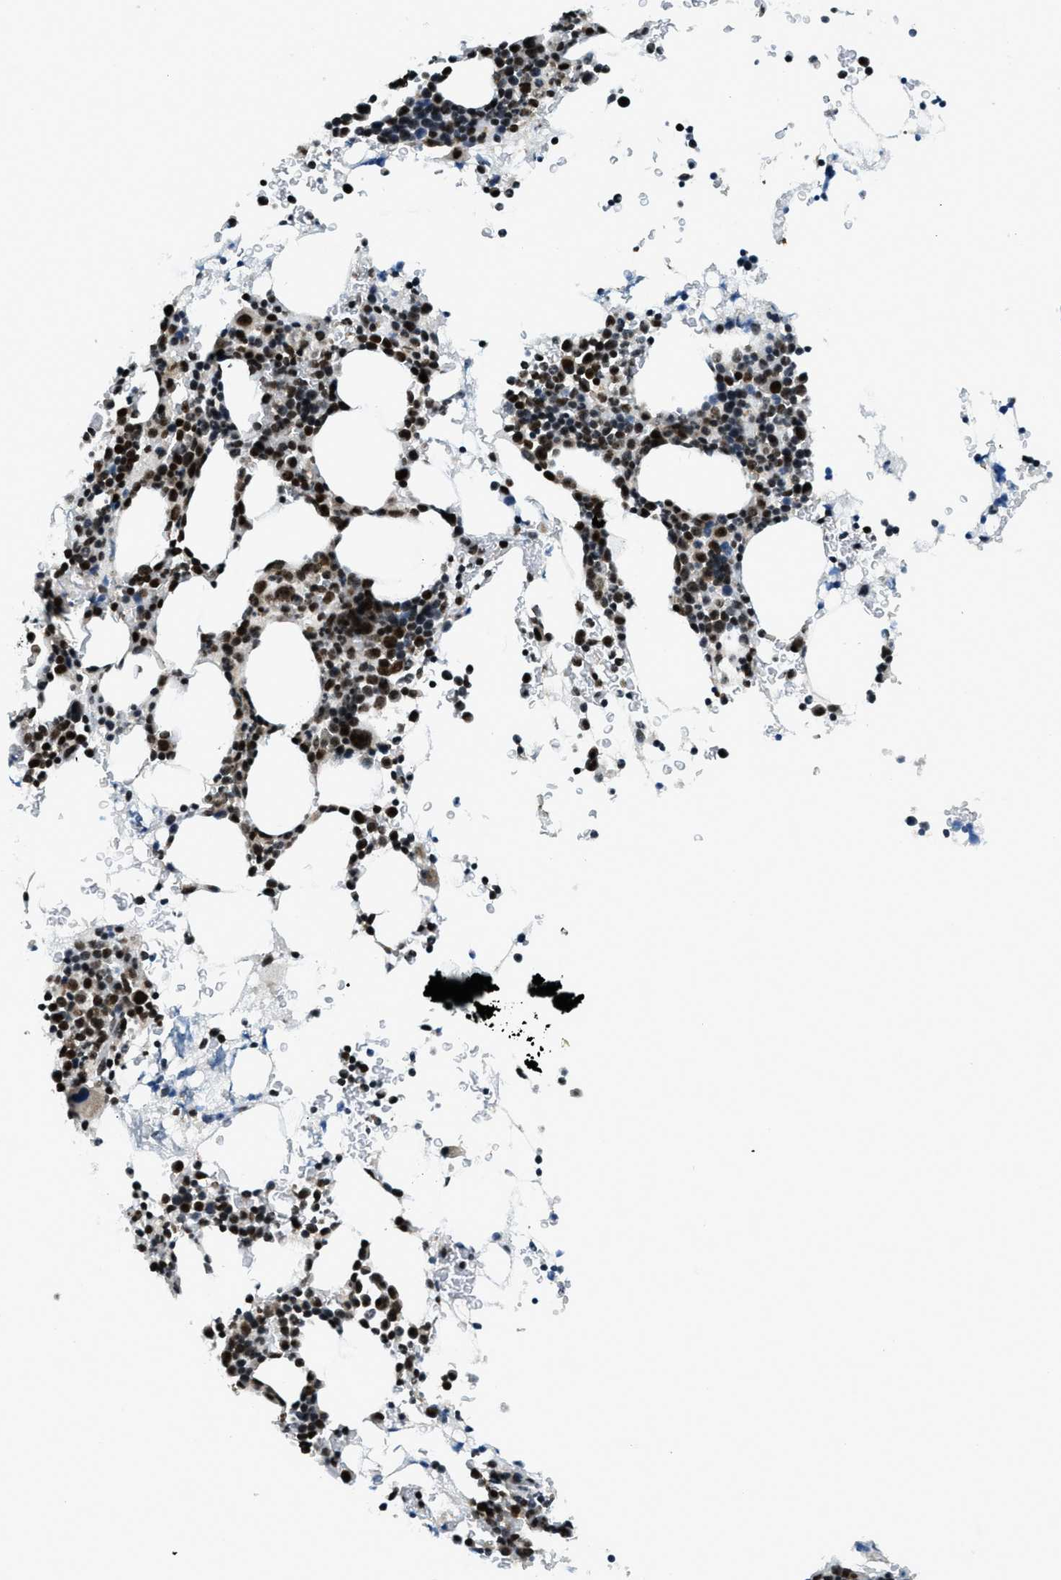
{"staining": {"intensity": "strong", "quantity": ">75%", "location": "nuclear"}, "tissue": "bone marrow", "cell_type": "Hematopoietic cells", "image_type": "normal", "snomed": [{"axis": "morphology", "description": "Normal tissue, NOS"}, {"axis": "morphology", "description": "Inflammation, NOS"}, {"axis": "topography", "description": "Bone marrow"}], "caption": "Immunohistochemistry (IHC) histopathology image of benign human bone marrow stained for a protein (brown), which demonstrates high levels of strong nuclear expression in about >75% of hematopoietic cells.", "gene": "RAD51B", "patient": {"sex": "female", "age": 84}}